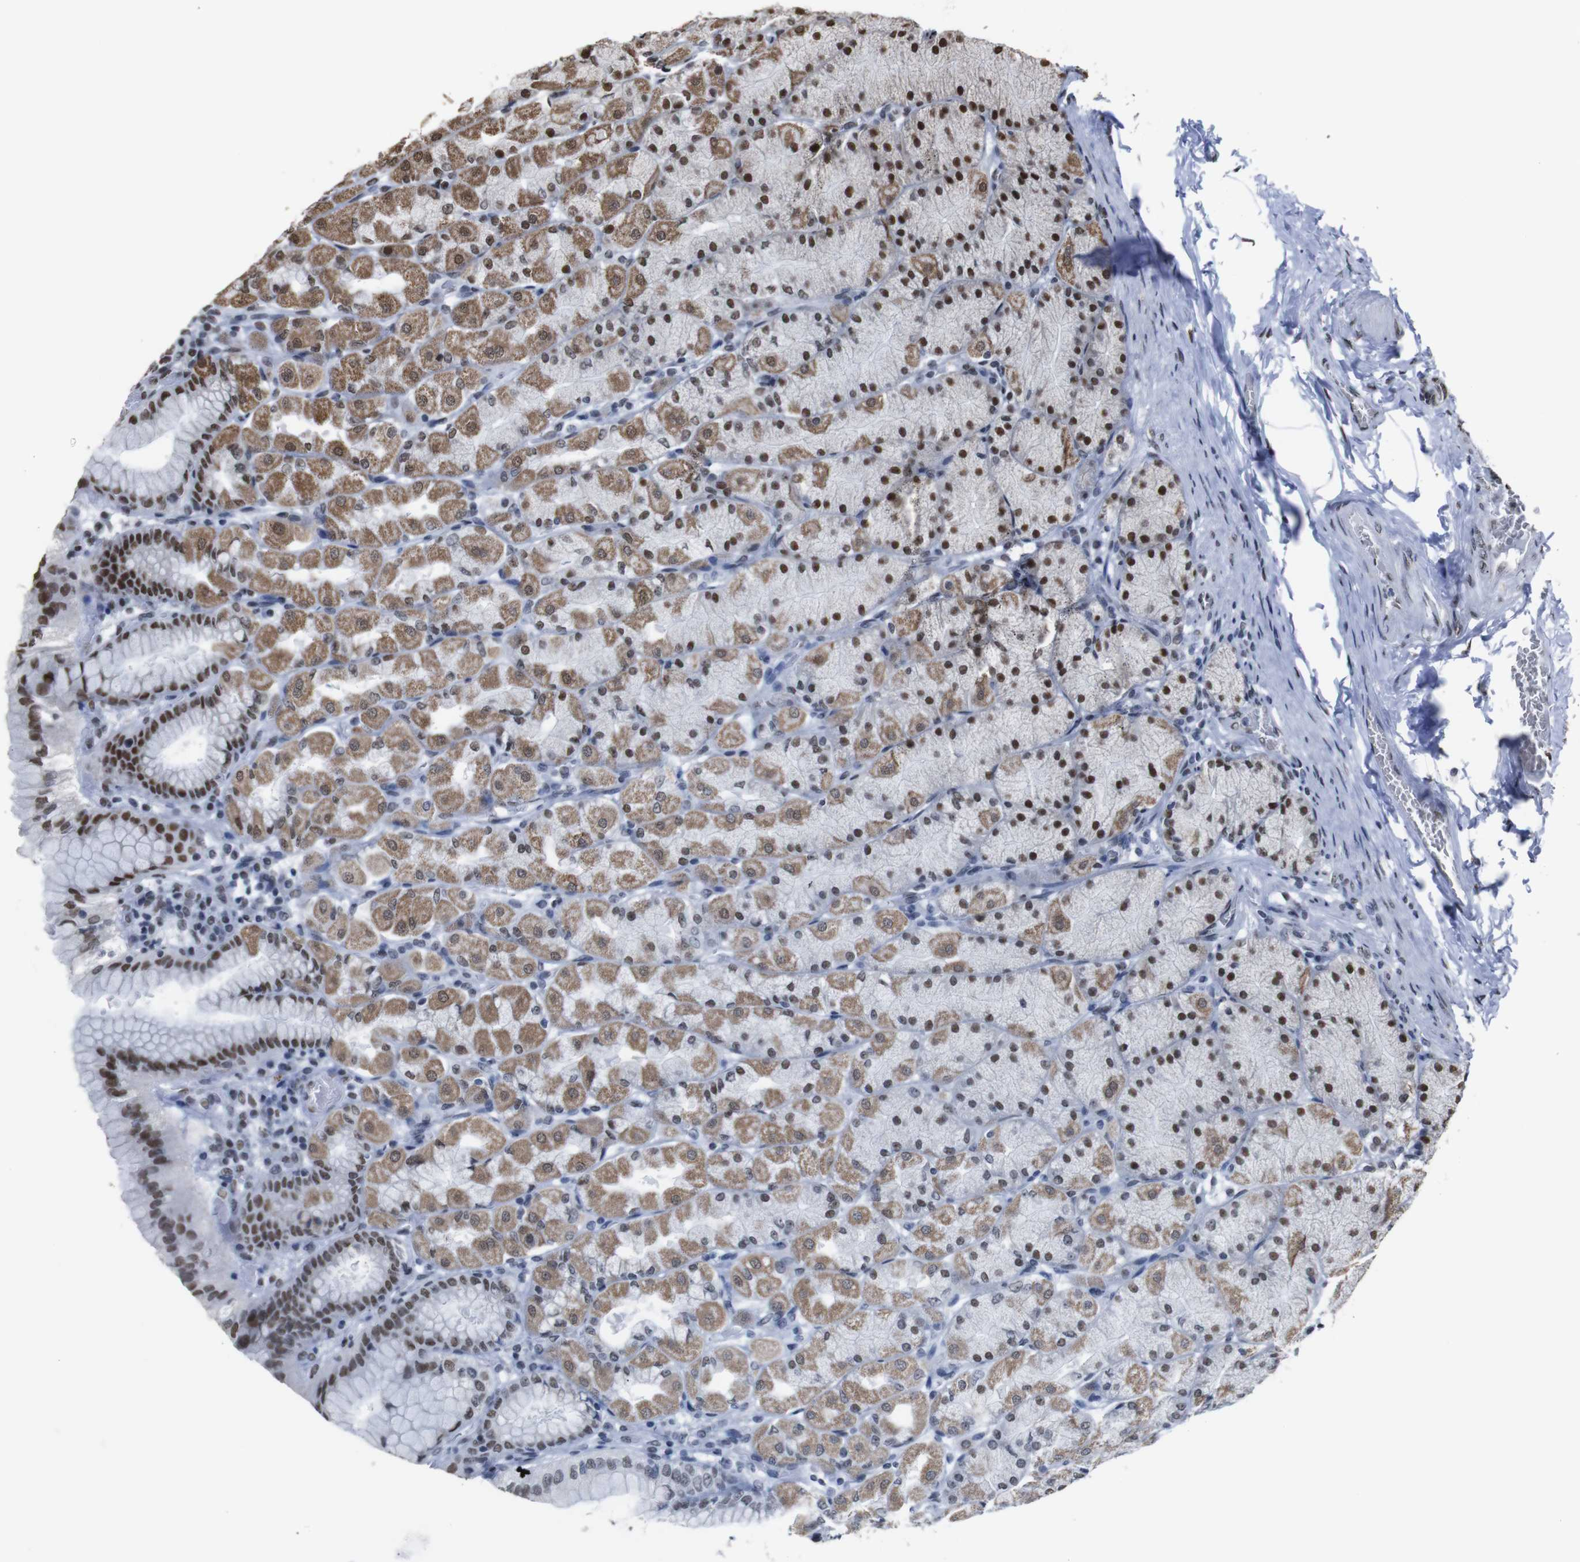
{"staining": {"intensity": "strong", "quantity": ">75%", "location": "cytoplasmic/membranous,nuclear"}, "tissue": "stomach", "cell_type": "Glandular cells", "image_type": "normal", "snomed": [{"axis": "morphology", "description": "Normal tissue, NOS"}, {"axis": "topography", "description": "Stomach, upper"}], "caption": "High-power microscopy captured an IHC photomicrograph of unremarkable stomach, revealing strong cytoplasmic/membranous,nuclear expression in approximately >75% of glandular cells. (brown staining indicates protein expression, while blue staining denotes nuclei).", "gene": "ROMO1", "patient": {"sex": "female", "age": 56}}